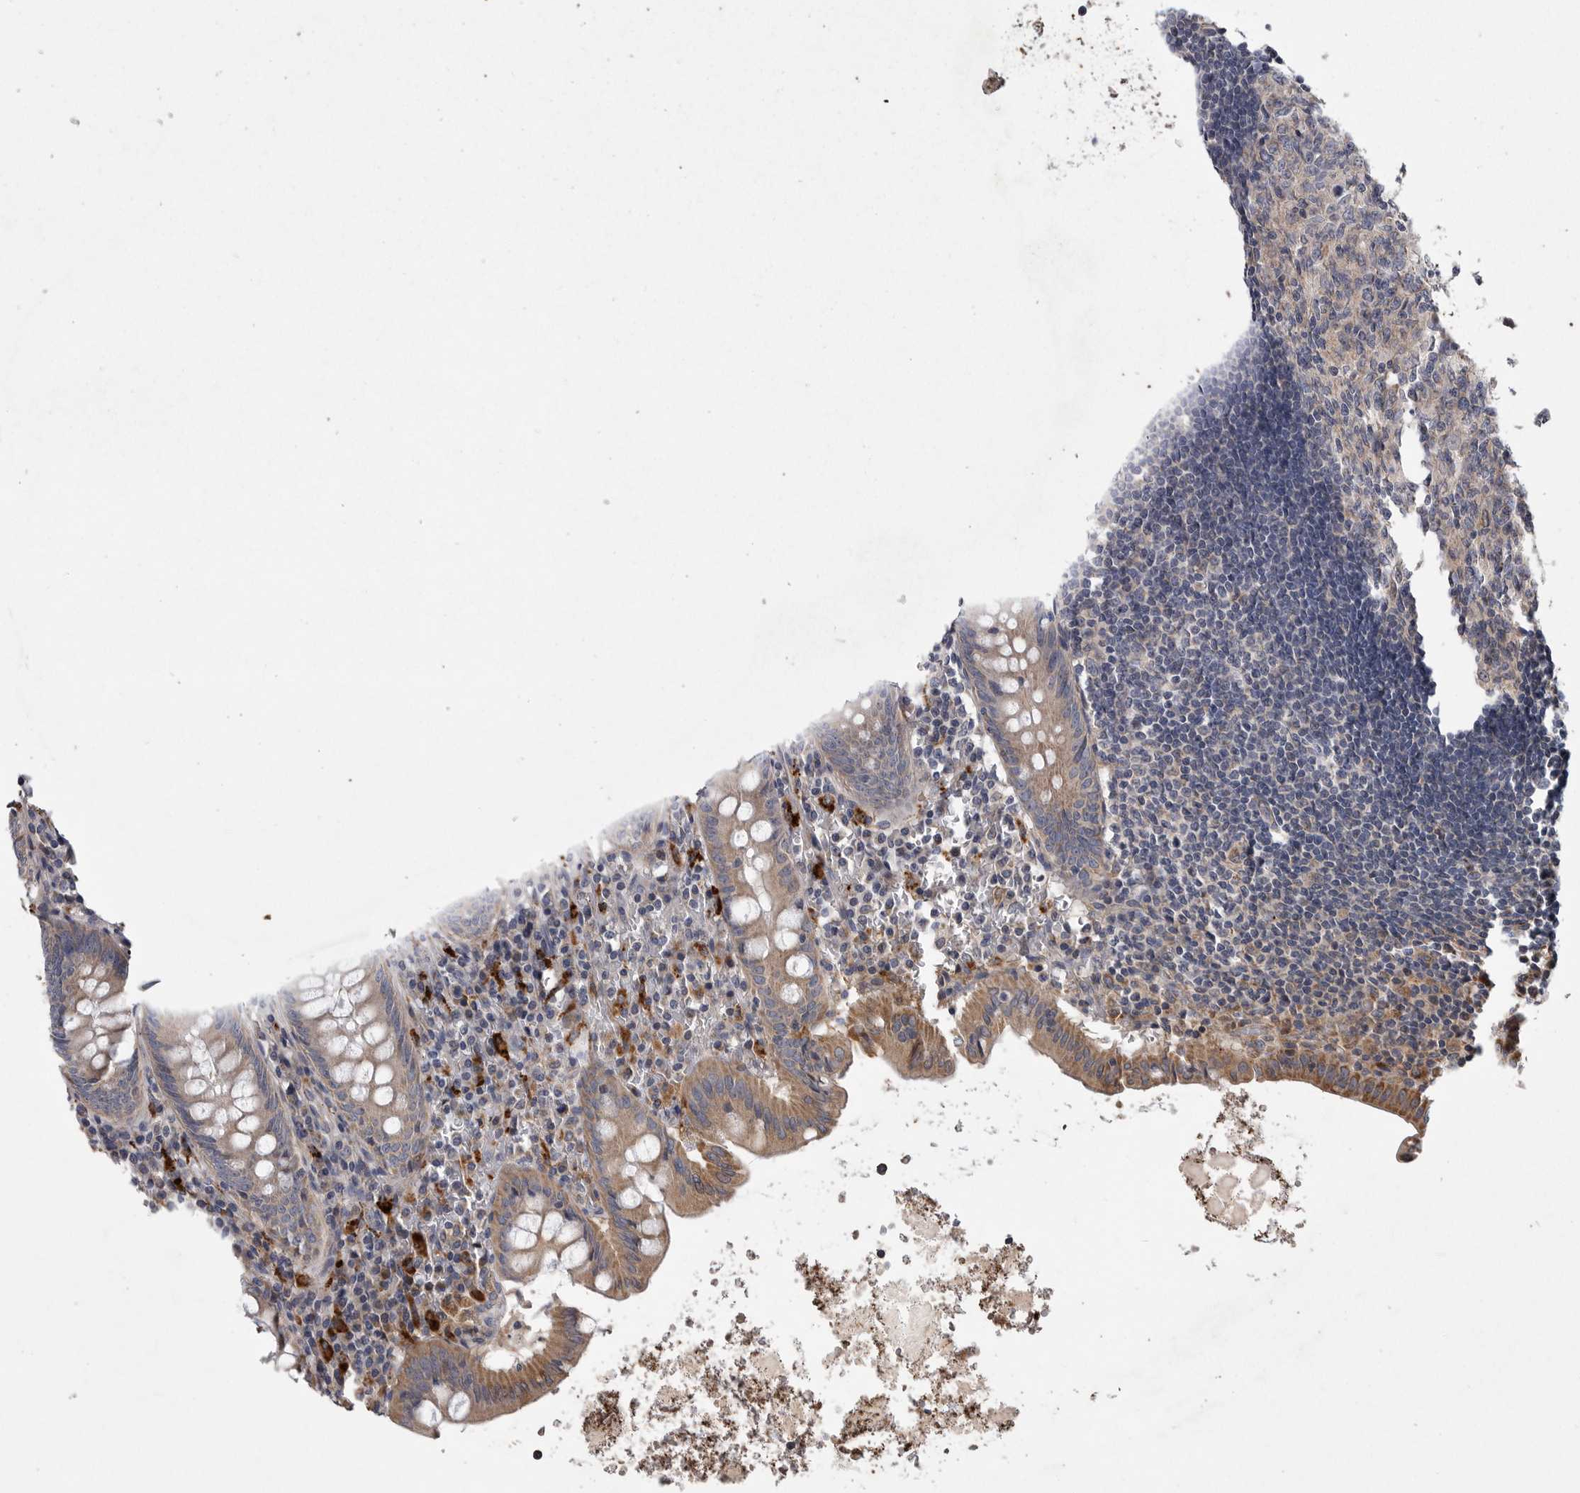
{"staining": {"intensity": "moderate", "quantity": ">75%", "location": "cytoplasmic/membranous"}, "tissue": "appendix", "cell_type": "Glandular cells", "image_type": "normal", "snomed": [{"axis": "morphology", "description": "Normal tissue, NOS"}, {"axis": "topography", "description": "Appendix"}], "caption": "Immunohistochemistry (DAB) staining of normal appendix exhibits moderate cytoplasmic/membranous protein expression in approximately >75% of glandular cells.", "gene": "CRP", "patient": {"sex": "female", "age": 54}}